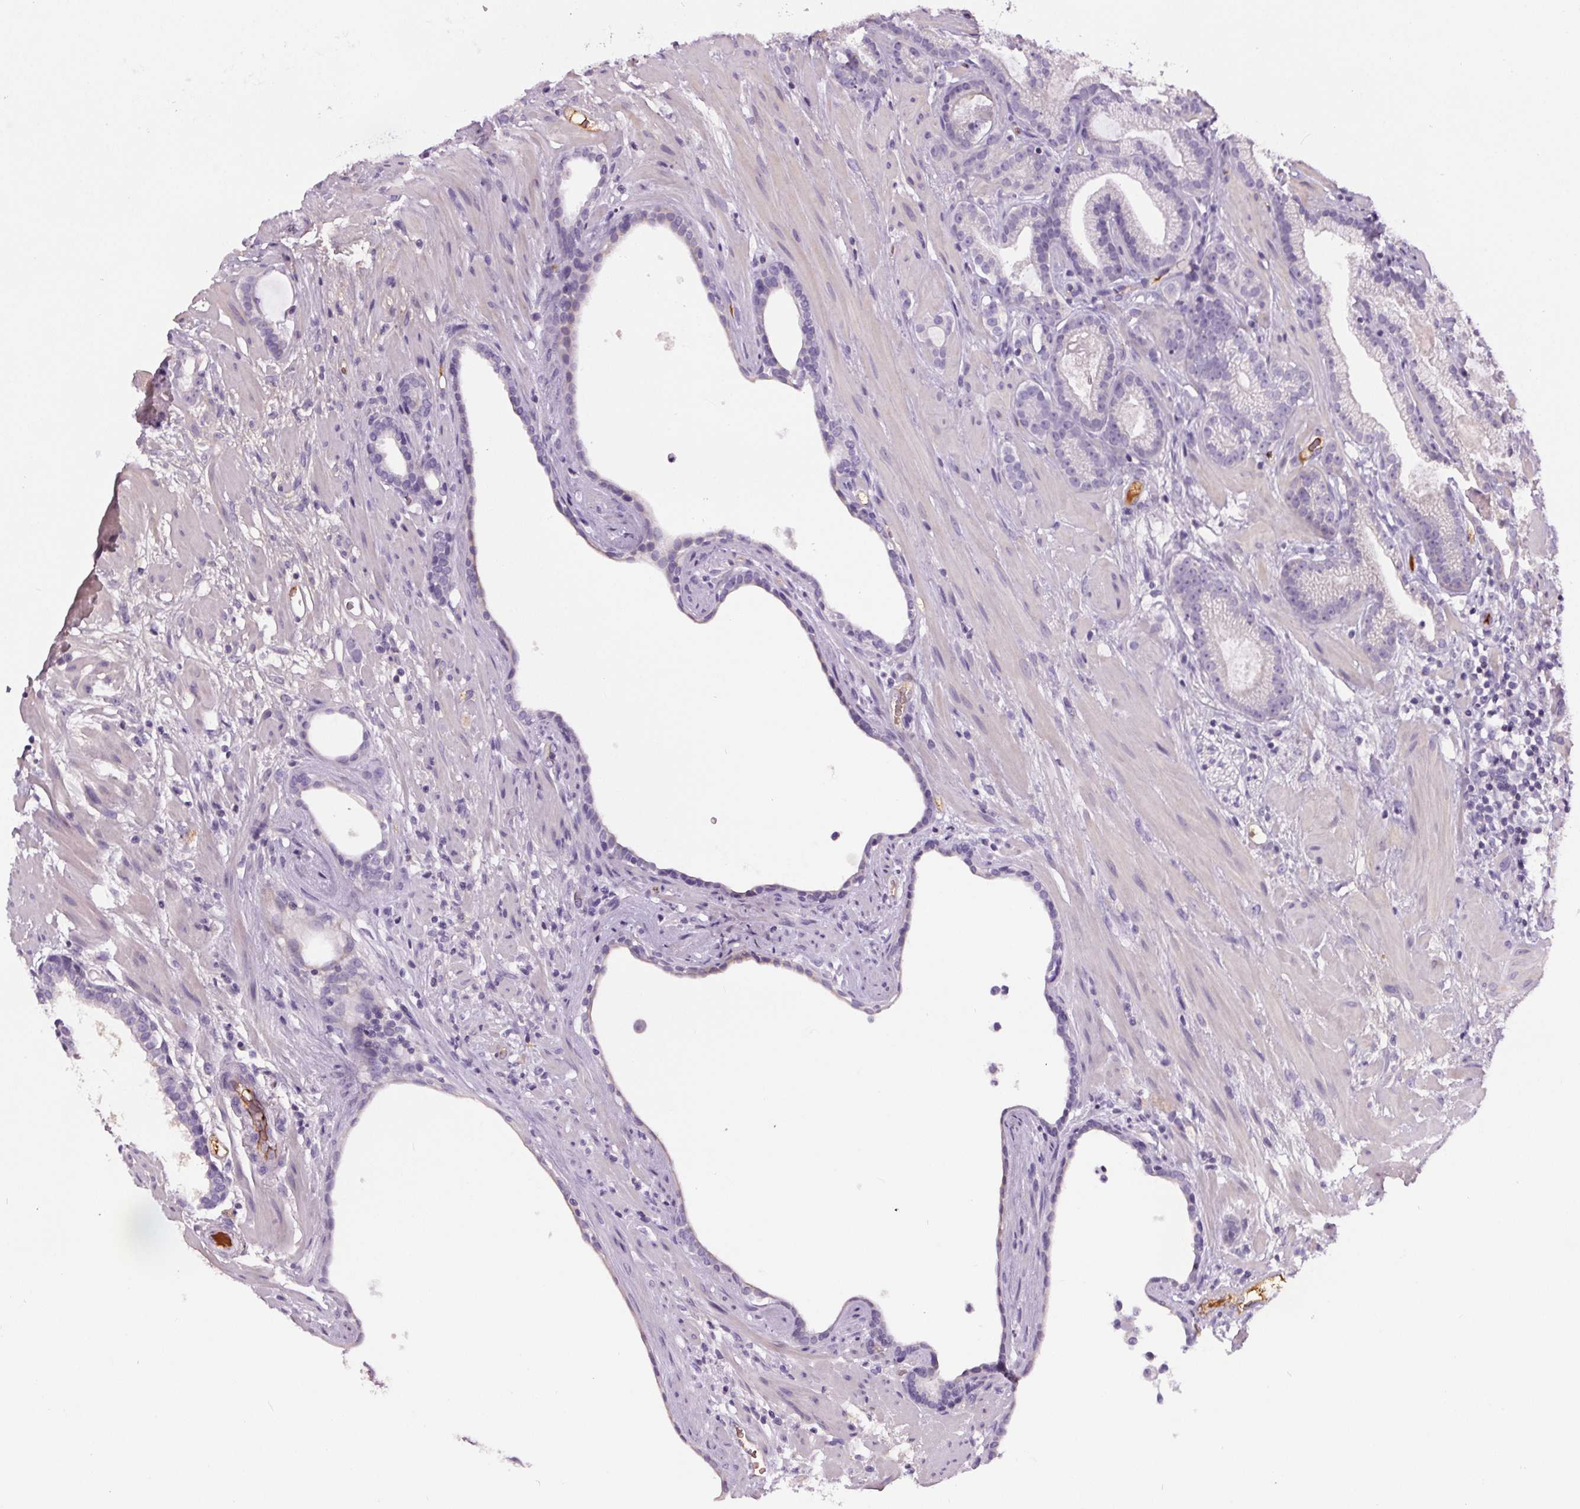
{"staining": {"intensity": "negative", "quantity": "none", "location": "none"}, "tissue": "prostate cancer", "cell_type": "Tumor cells", "image_type": "cancer", "snomed": [{"axis": "morphology", "description": "Adenocarcinoma, Low grade"}, {"axis": "topography", "description": "Prostate"}], "caption": "This is a micrograph of IHC staining of prostate cancer, which shows no positivity in tumor cells.", "gene": "CD5L", "patient": {"sex": "male", "age": 57}}